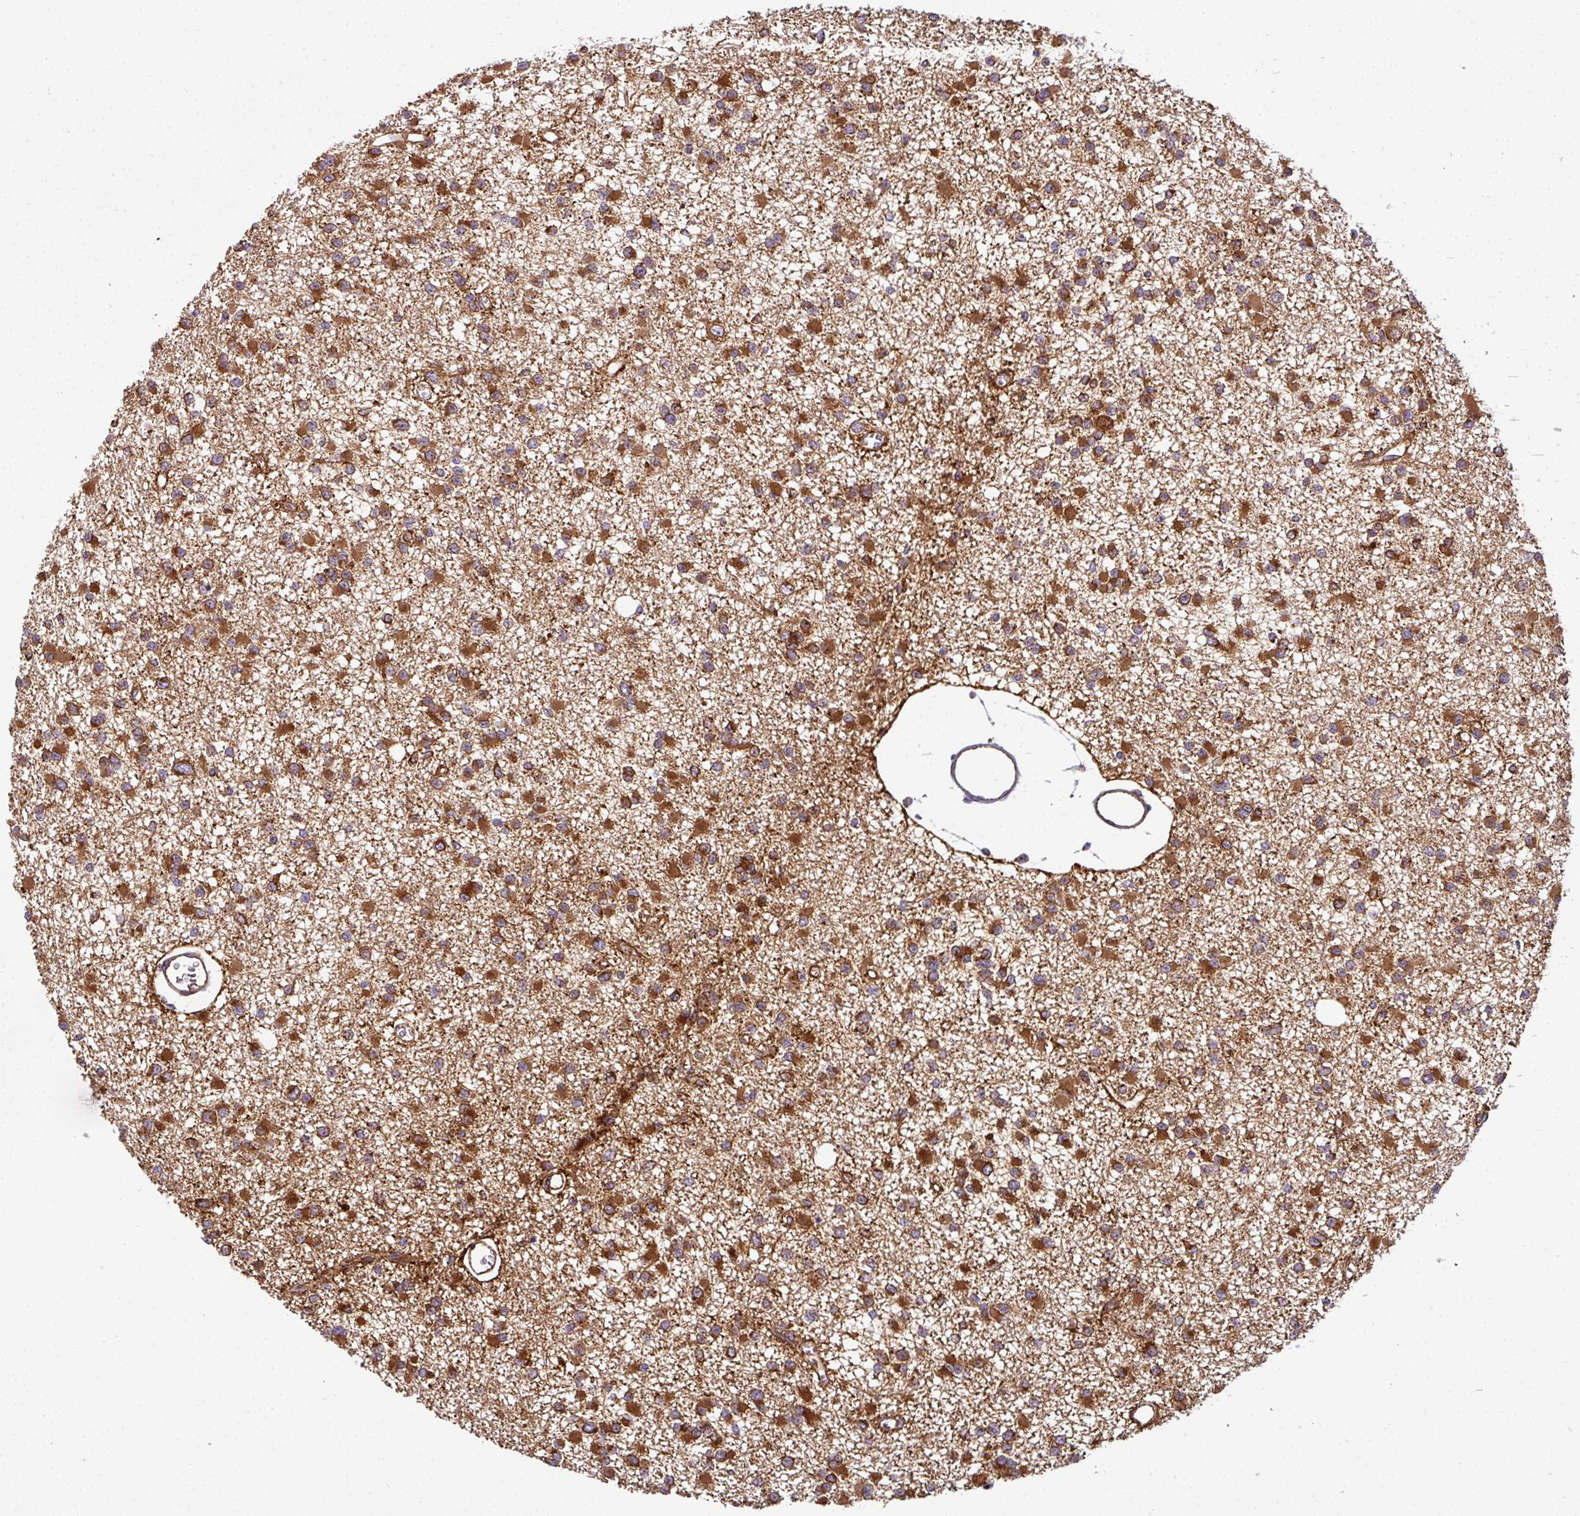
{"staining": {"intensity": "strong", "quantity": ">75%", "location": "cytoplasmic/membranous"}, "tissue": "glioma", "cell_type": "Tumor cells", "image_type": "cancer", "snomed": [{"axis": "morphology", "description": "Glioma, malignant, Low grade"}, {"axis": "topography", "description": "Brain"}], "caption": "This photomicrograph reveals malignant glioma (low-grade) stained with immunohistochemistry (IHC) to label a protein in brown. The cytoplasmic/membranous of tumor cells show strong positivity for the protein. Nuclei are counter-stained blue.", "gene": "PRELID3B", "patient": {"sex": "female", "age": 22}}